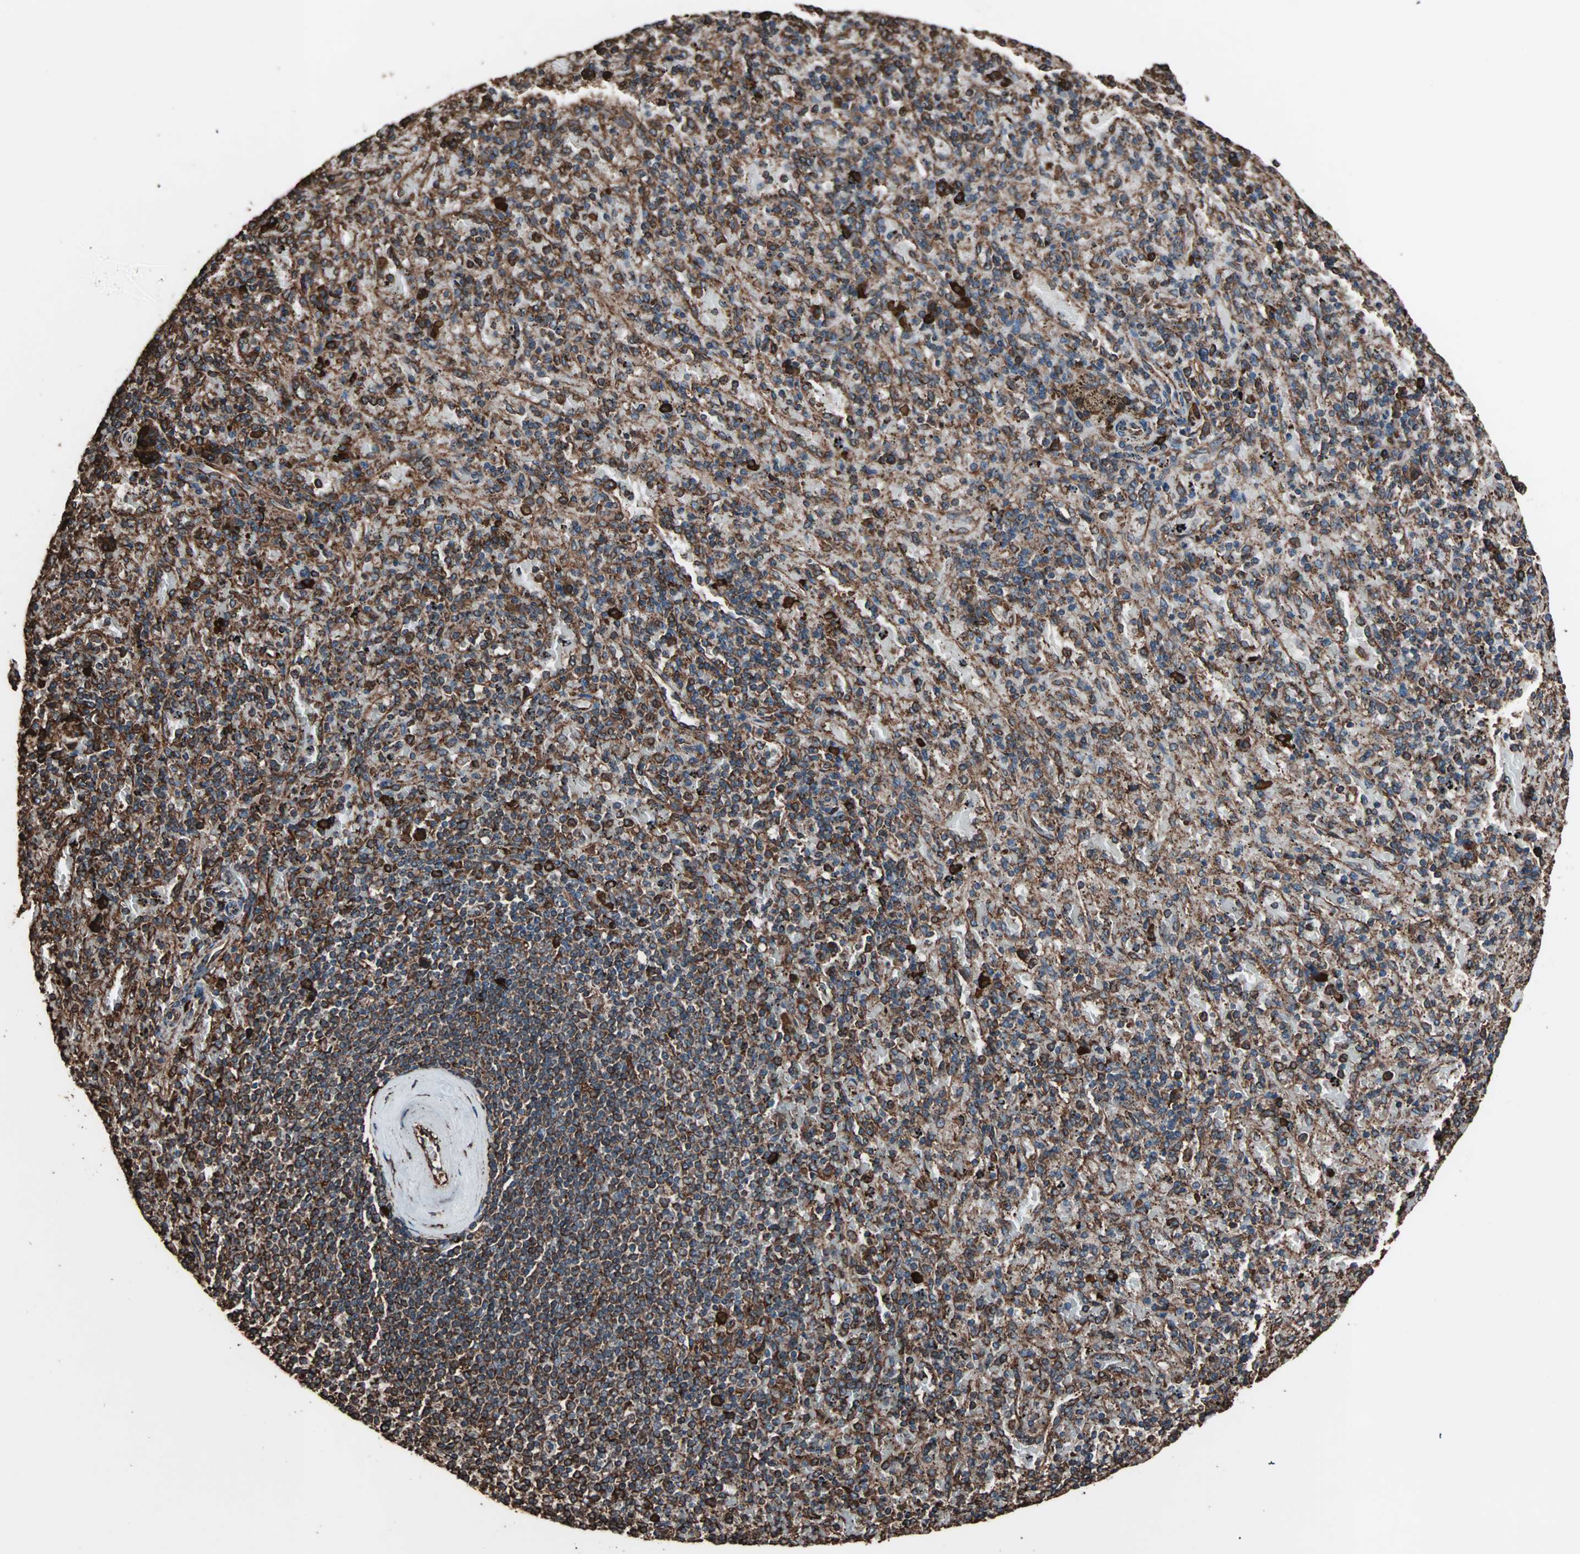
{"staining": {"intensity": "strong", "quantity": ">75%", "location": "cytoplasmic/membranous"}, "tissue": "spleen", "cell_type": "Cells in red pulp", "image_type": "normal", "snomed": [{"axis": "morphology", "description": "Normal tissue, NOS"}, {"axis": "topography", "description": "Spleen"}], "caption": "Protein staining of normal spleen demonstrates strong cytoplasmic/membranous expression in about >75% of cells in red pulp.", "gene": "HSP90B1", "patient": {"sex": "female", "age": 43}}